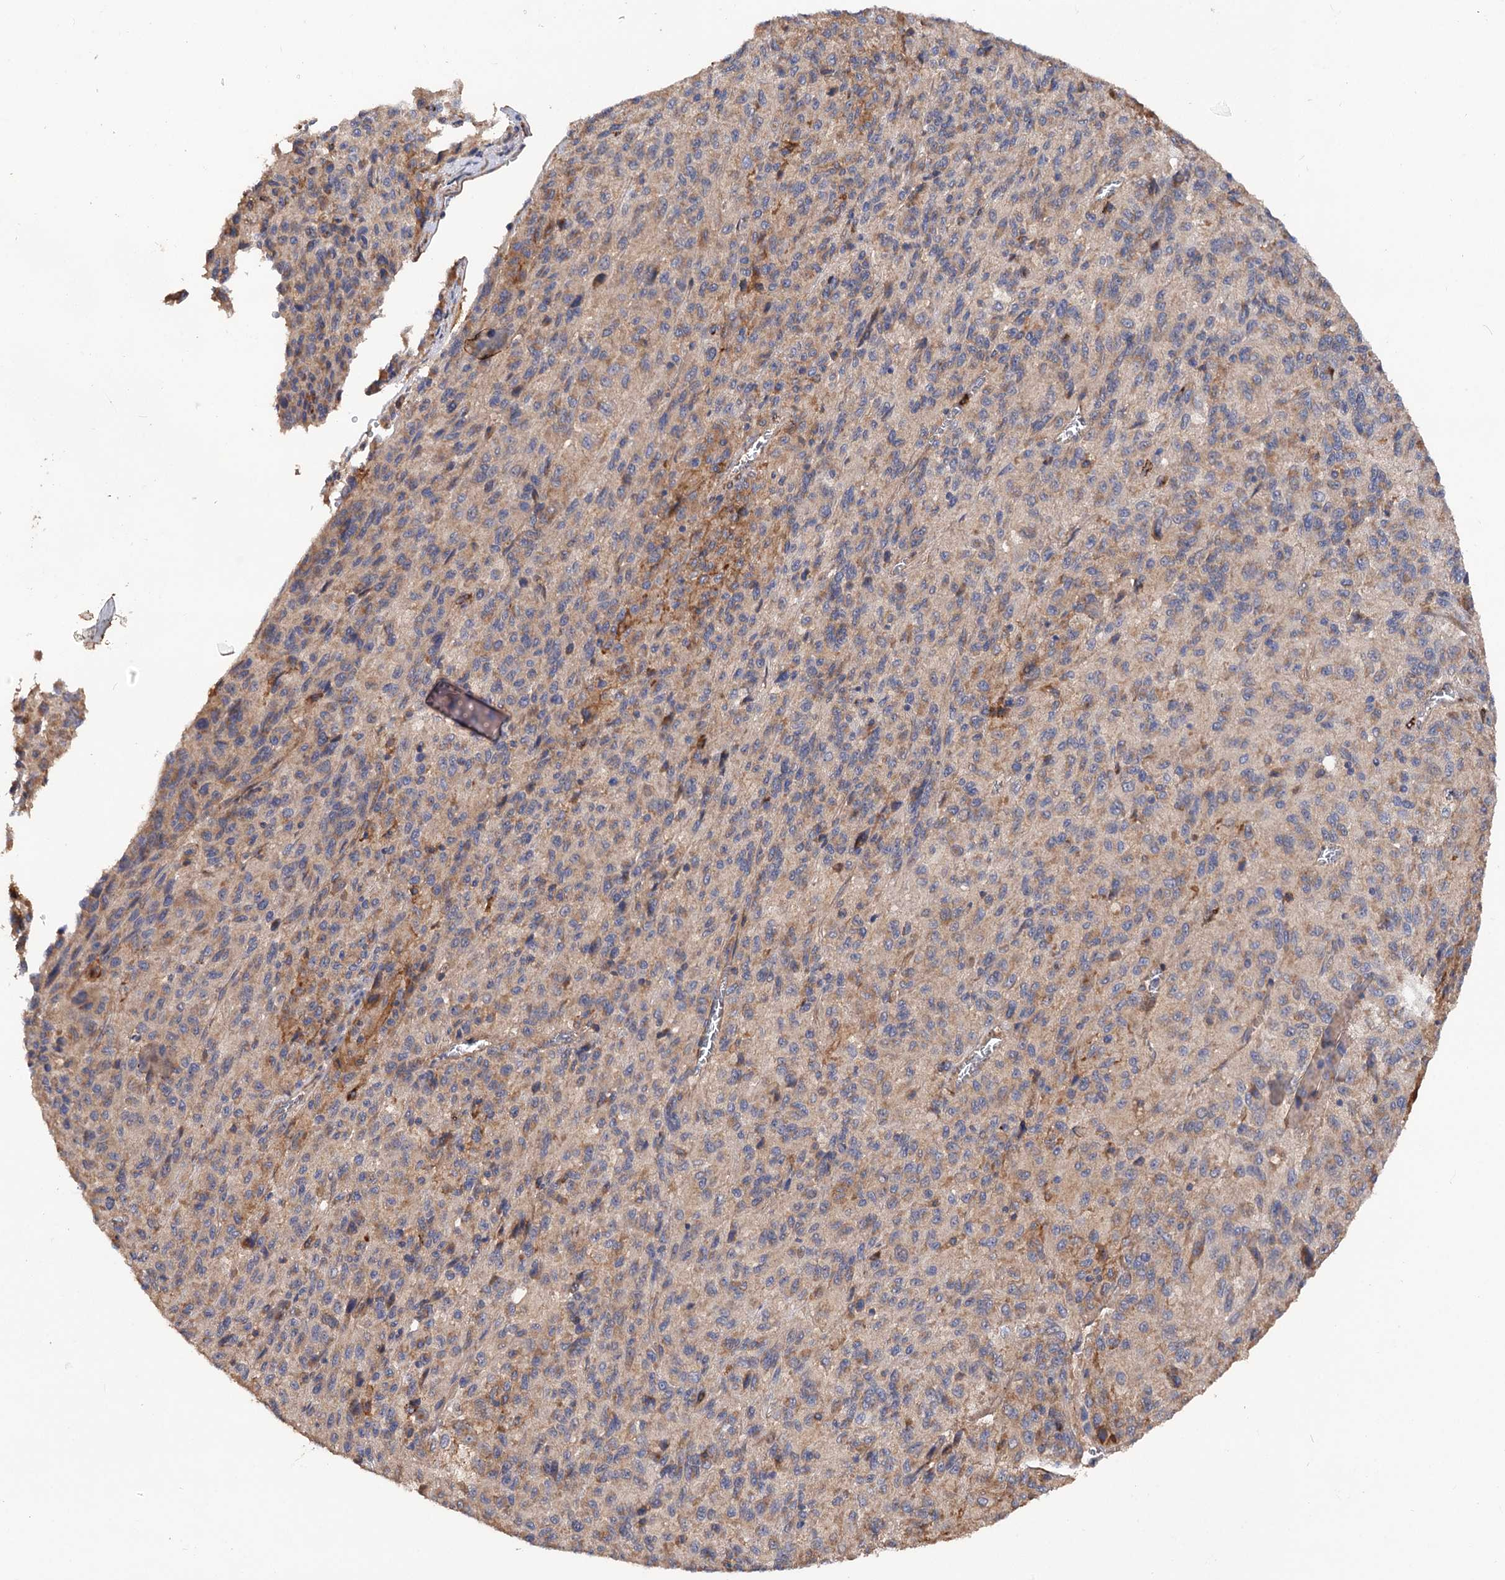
{"staining": {"intensity": "negative", "quantity": "none", "location": "none"}, "tissue": "melanoma", "cell_type": "Tumor cells", "image_type": "cancer", "snomed": [{"axis": "morphology", "description": "Malignant melanoma, Metastatic site"}, {"axis": "topography", "description": "Lung"}], "caption": "The immunohistochemistry (IHC) photomicrograph has no significant expression in tumor cells of melanoma tissue.", "gene": "CSAD", "patient": {"sex": "male", "age": 64}}